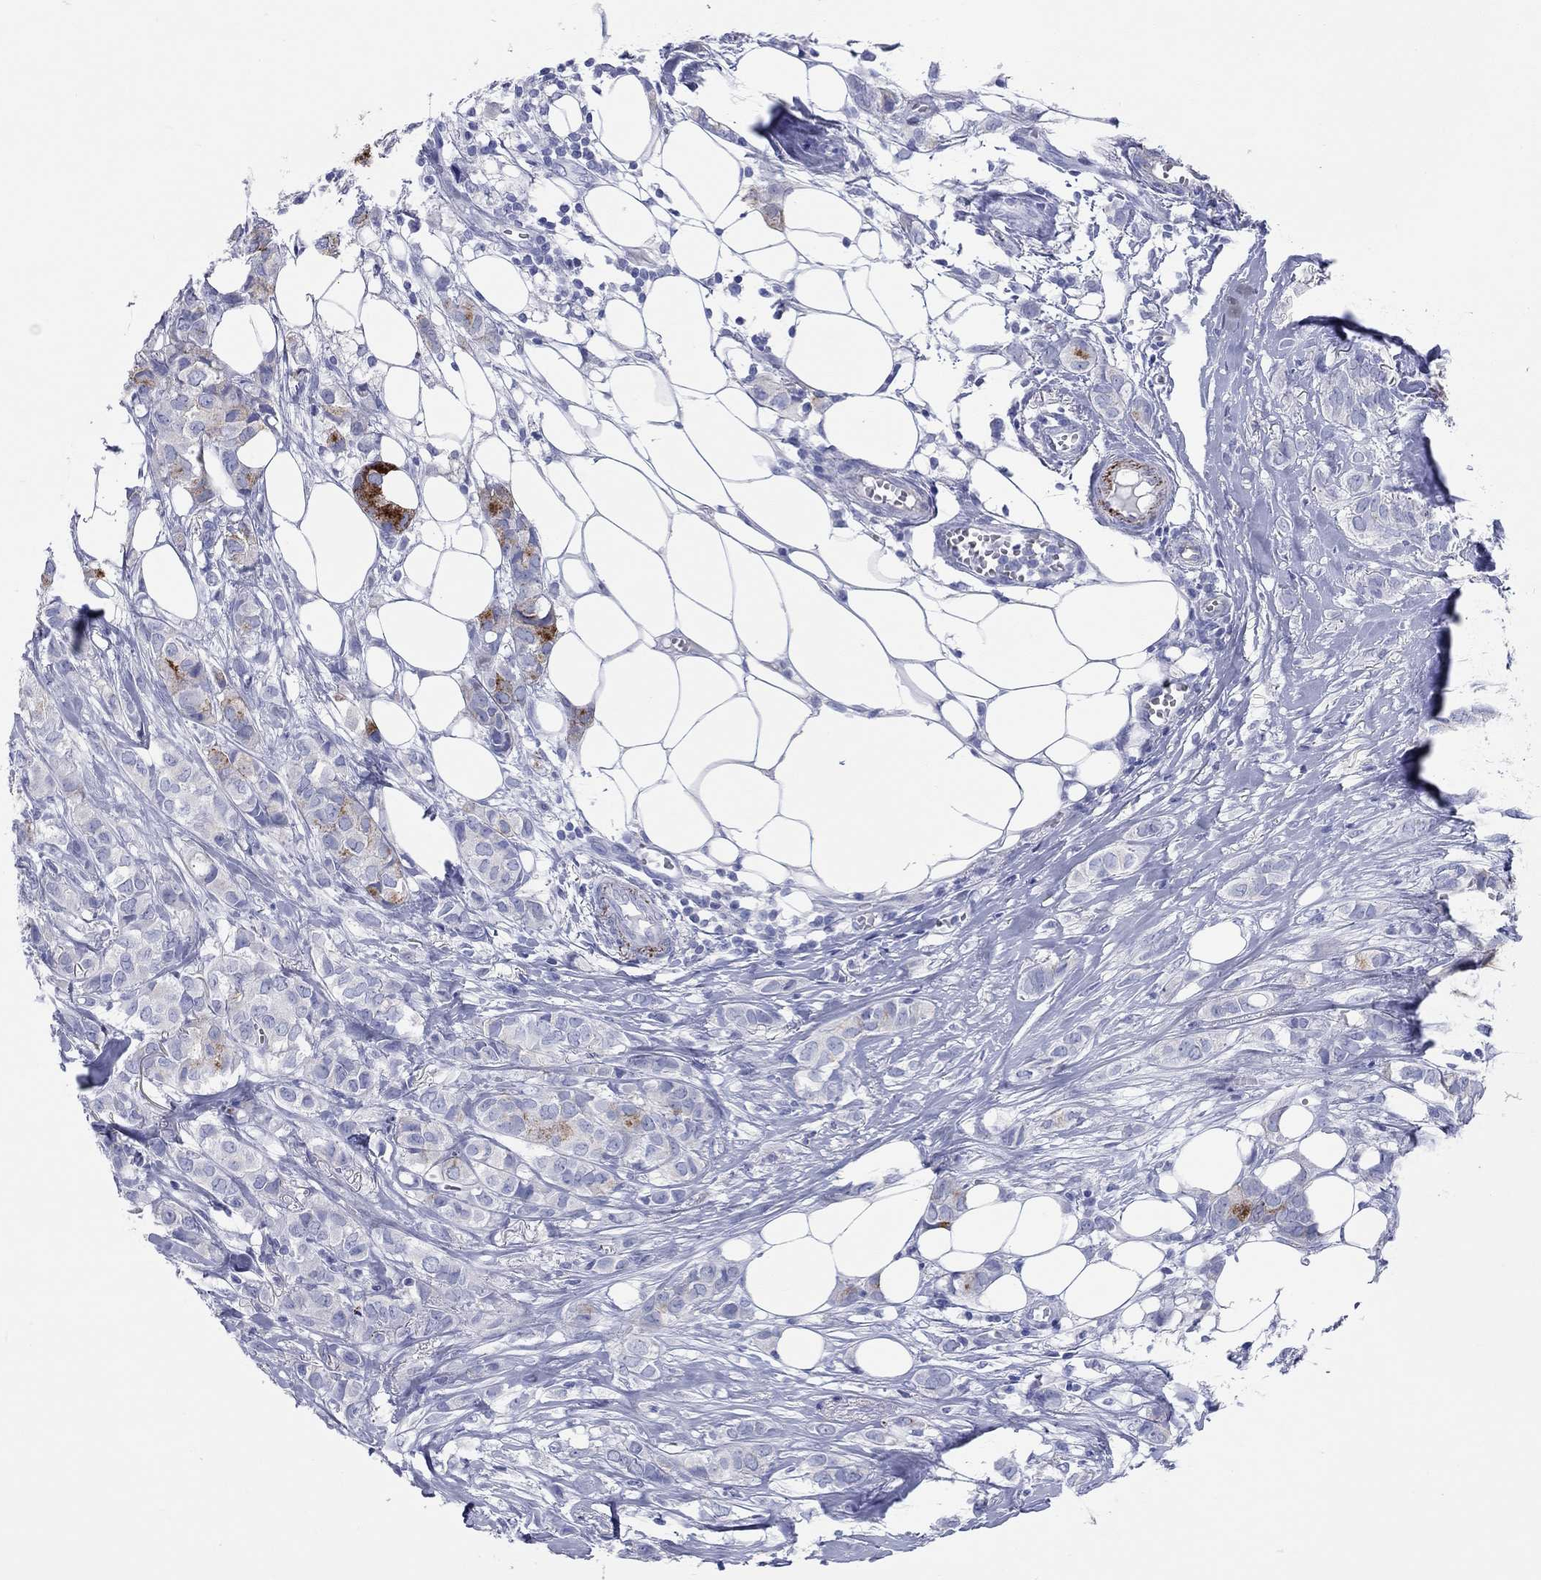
{"staining": {"intensity": "negative", "quantity": "none", "location": "none"}, "tissue": "breast cancer", "cell_type": "Tumor cells", "image_type": "cancer", "snomed": [{"axis": "morphology", "description": "Duct carcinoma"}, {"axis": "topography", "description": "Breast"}], "caption": "Infiltrating ductal carcinoma (breast) stained for a protein using IHC reveals no staining tumor cells.", "gene": "CCNA1", "patient": {"sex": "female", "age": 85}}